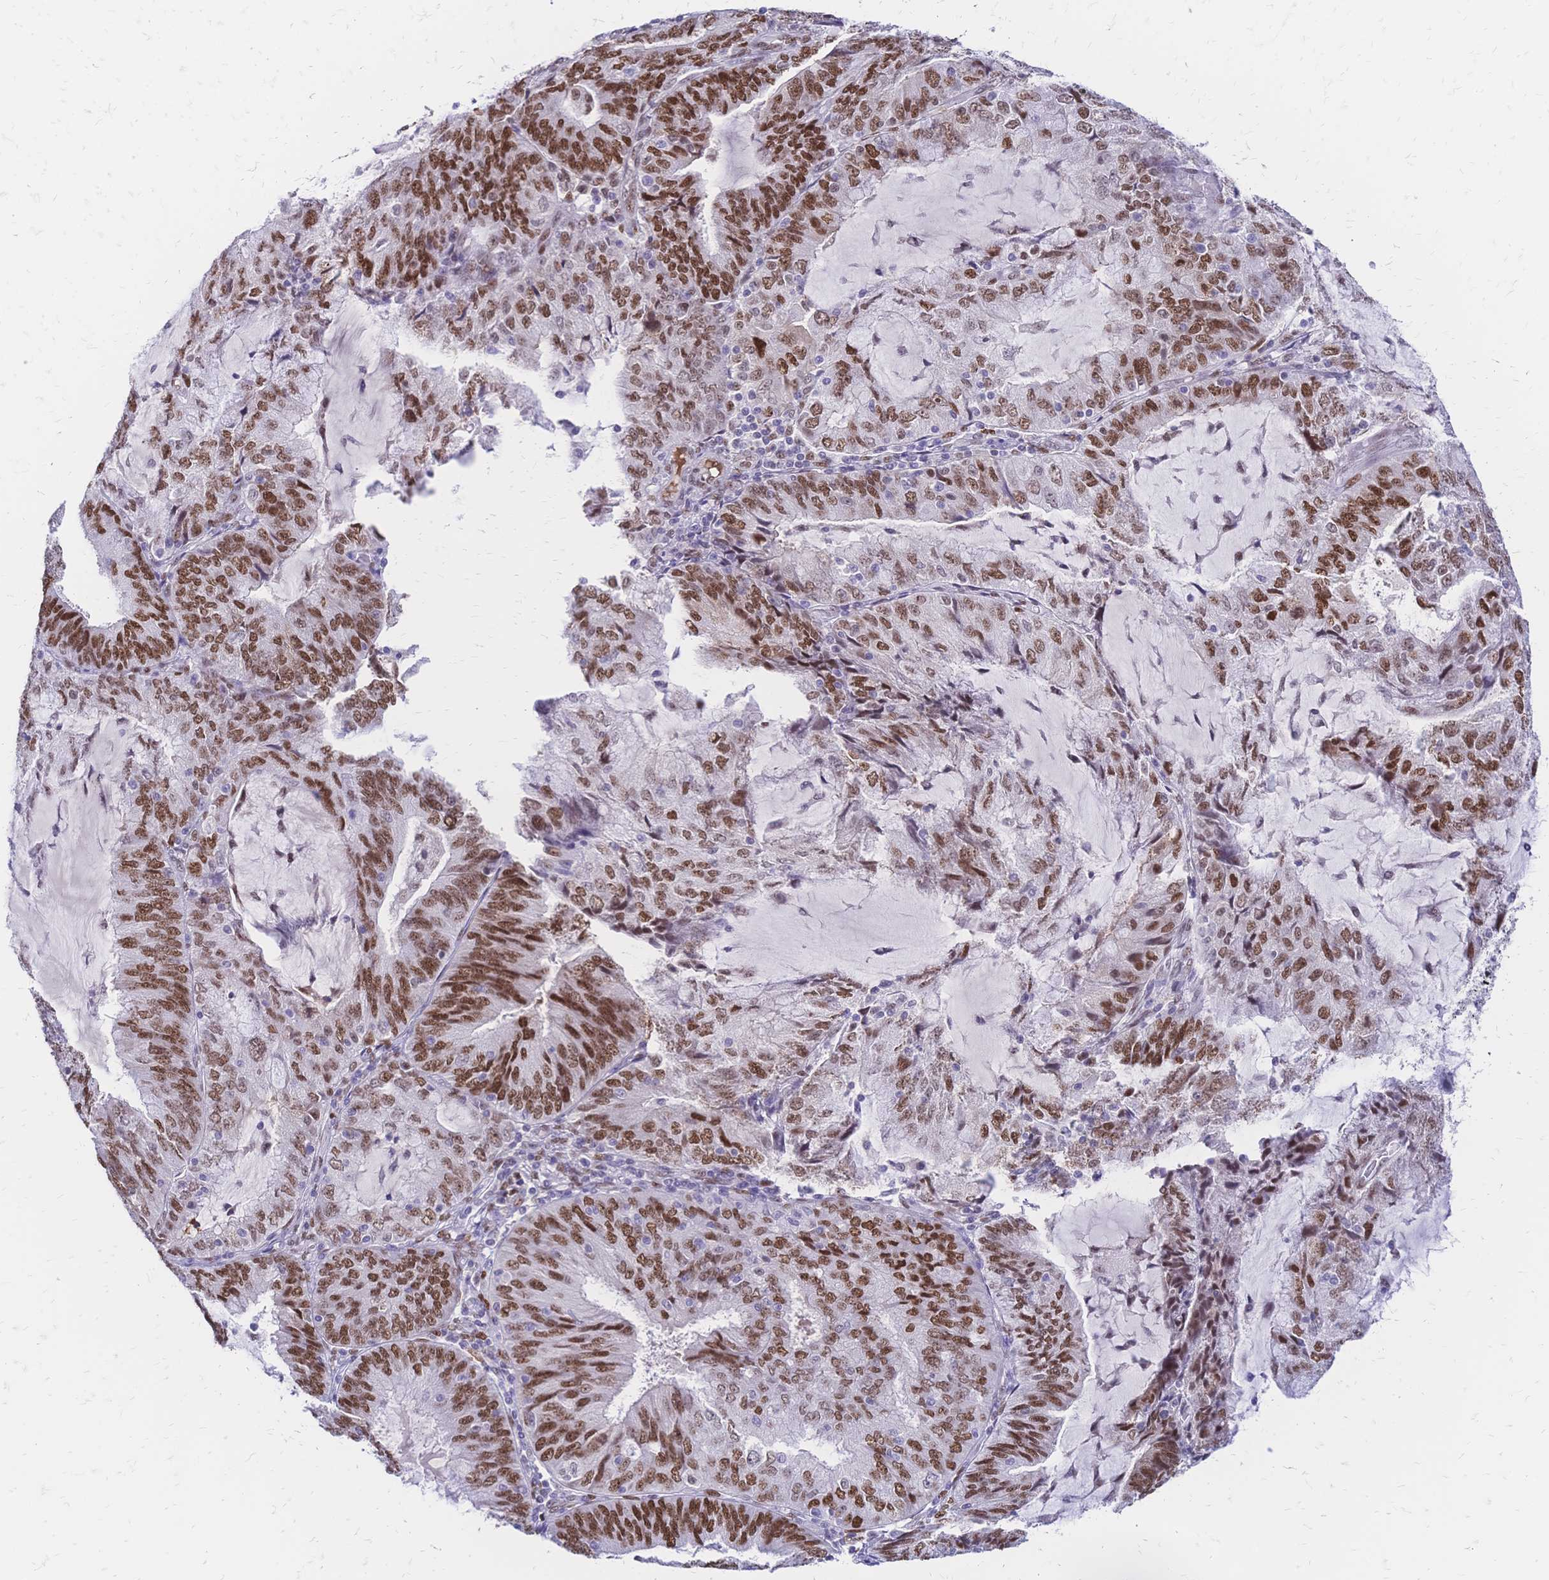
{"staining": {"intensity": "moderate", "quantity": ">75%", "location": "nuclear"}, "tissue": "endometrial cancer", "cell_type": "Tumor cells", "image_type": "cancer", "snomed": [{"axis": "morphology", "description": "Adenocarcinoma, NOS"}, {"axis": "topography", "description": "Endometrium"}], "caption": "The photomicrograph exhibits a brown stain indicating the presence of a protein in the nuclear of tumor cells in endometrial cancer.", "gene": "NFIC", "patient": {"sex": "female", "age": 81}}